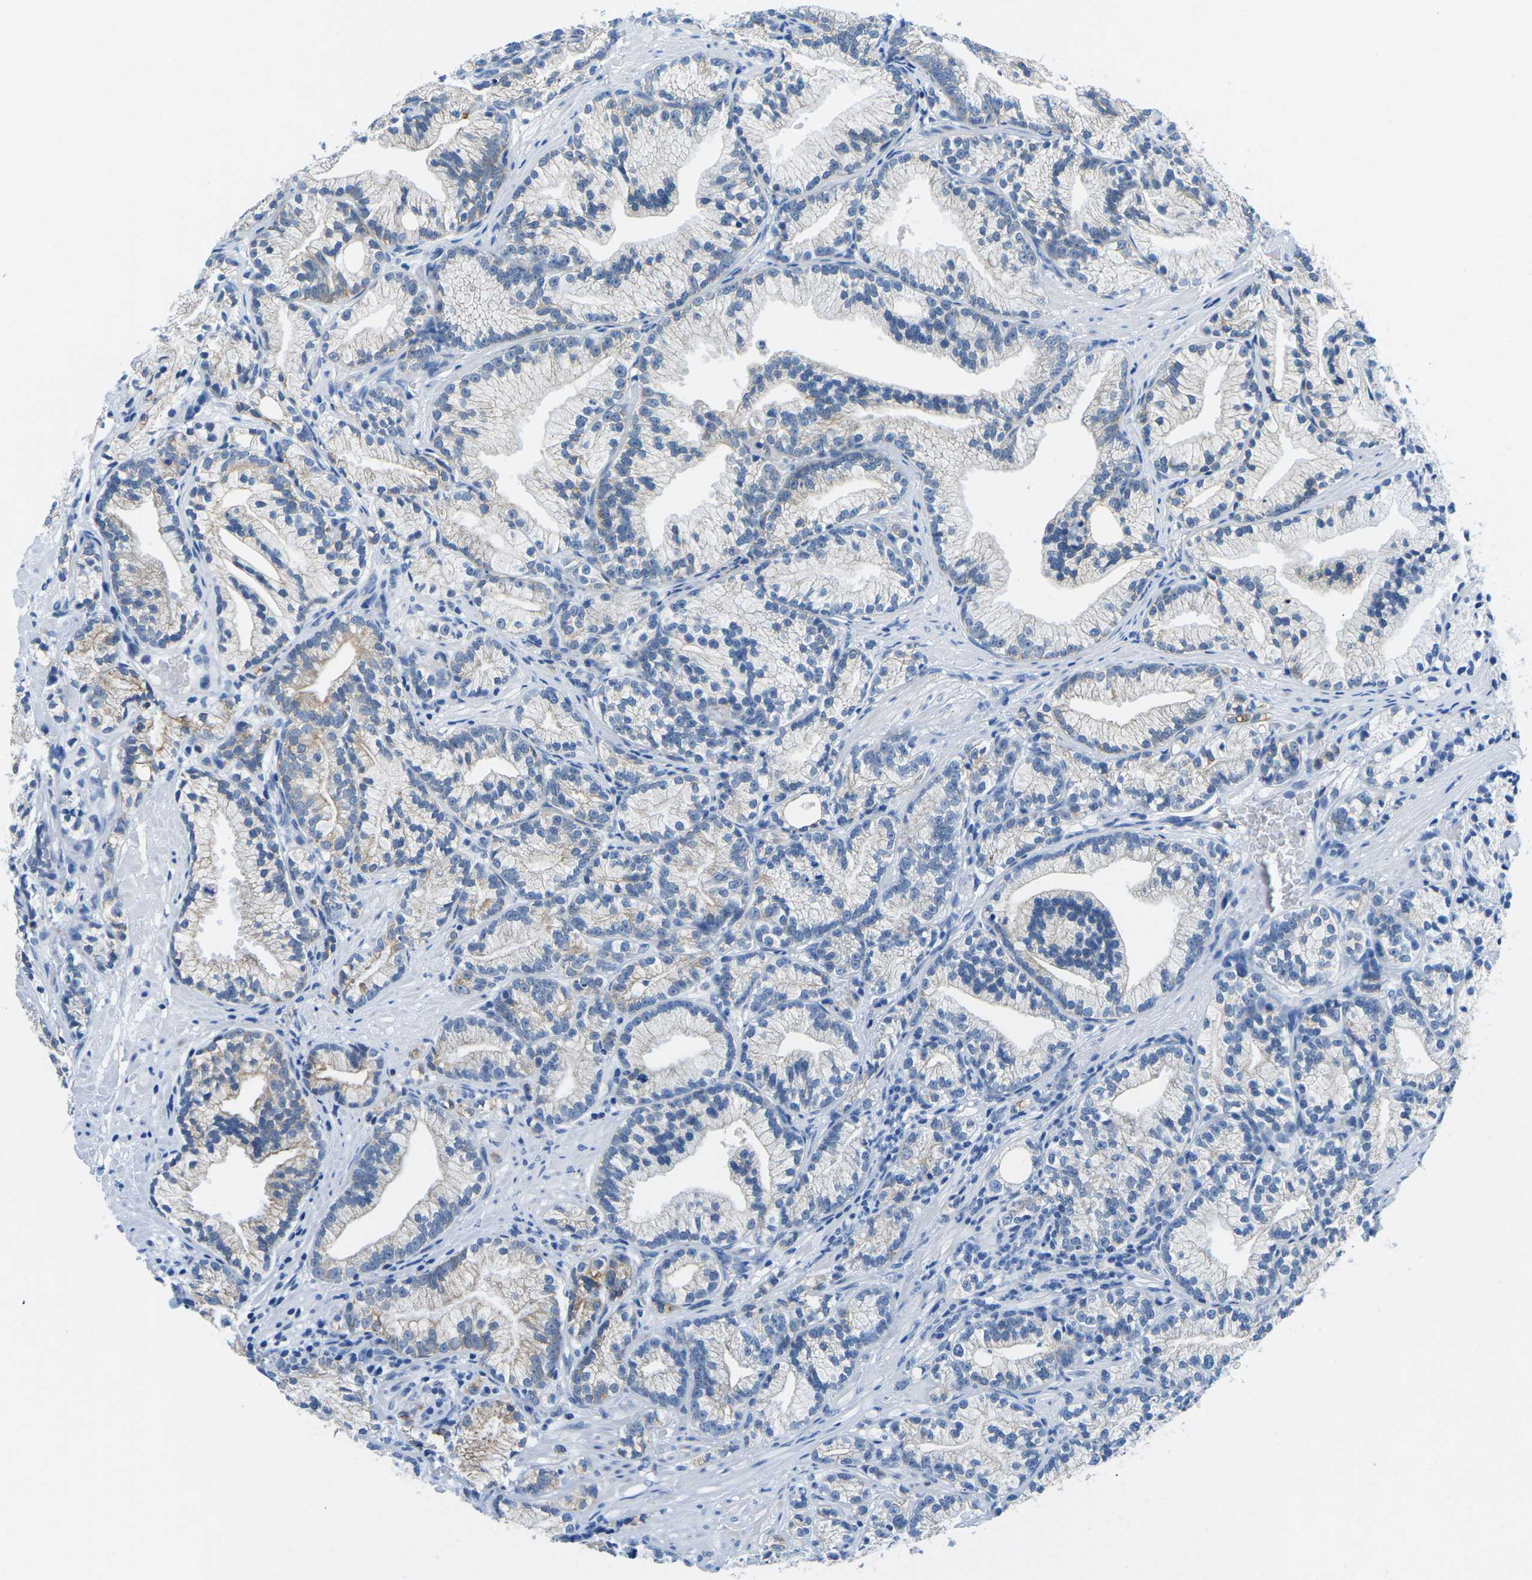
{"staining": {"intensity": "negative", "quantity": "none", "location": "none"}, "tissue": "prostate cancer", "cell_type": "Tumor cells", "image_type": "cancer", "snomed": [{"axis": "morphology", "description": "Adenocarcinoma, Low grade"}, {"axis": "topography", "description": "Prostate"}], "caption": "IHC image of neoplastic tissue: human prostate low-grade adenocarcinoma stained with DAB (3,3'-diaminobenzidine) exhibits no significant protein staining in tumor cells. (DAB immunohistochemistry visualized using brightfield microscopy, high magnification).", "gene": "TM6SF1", "patient": {"sex": "male", "age": 89}}